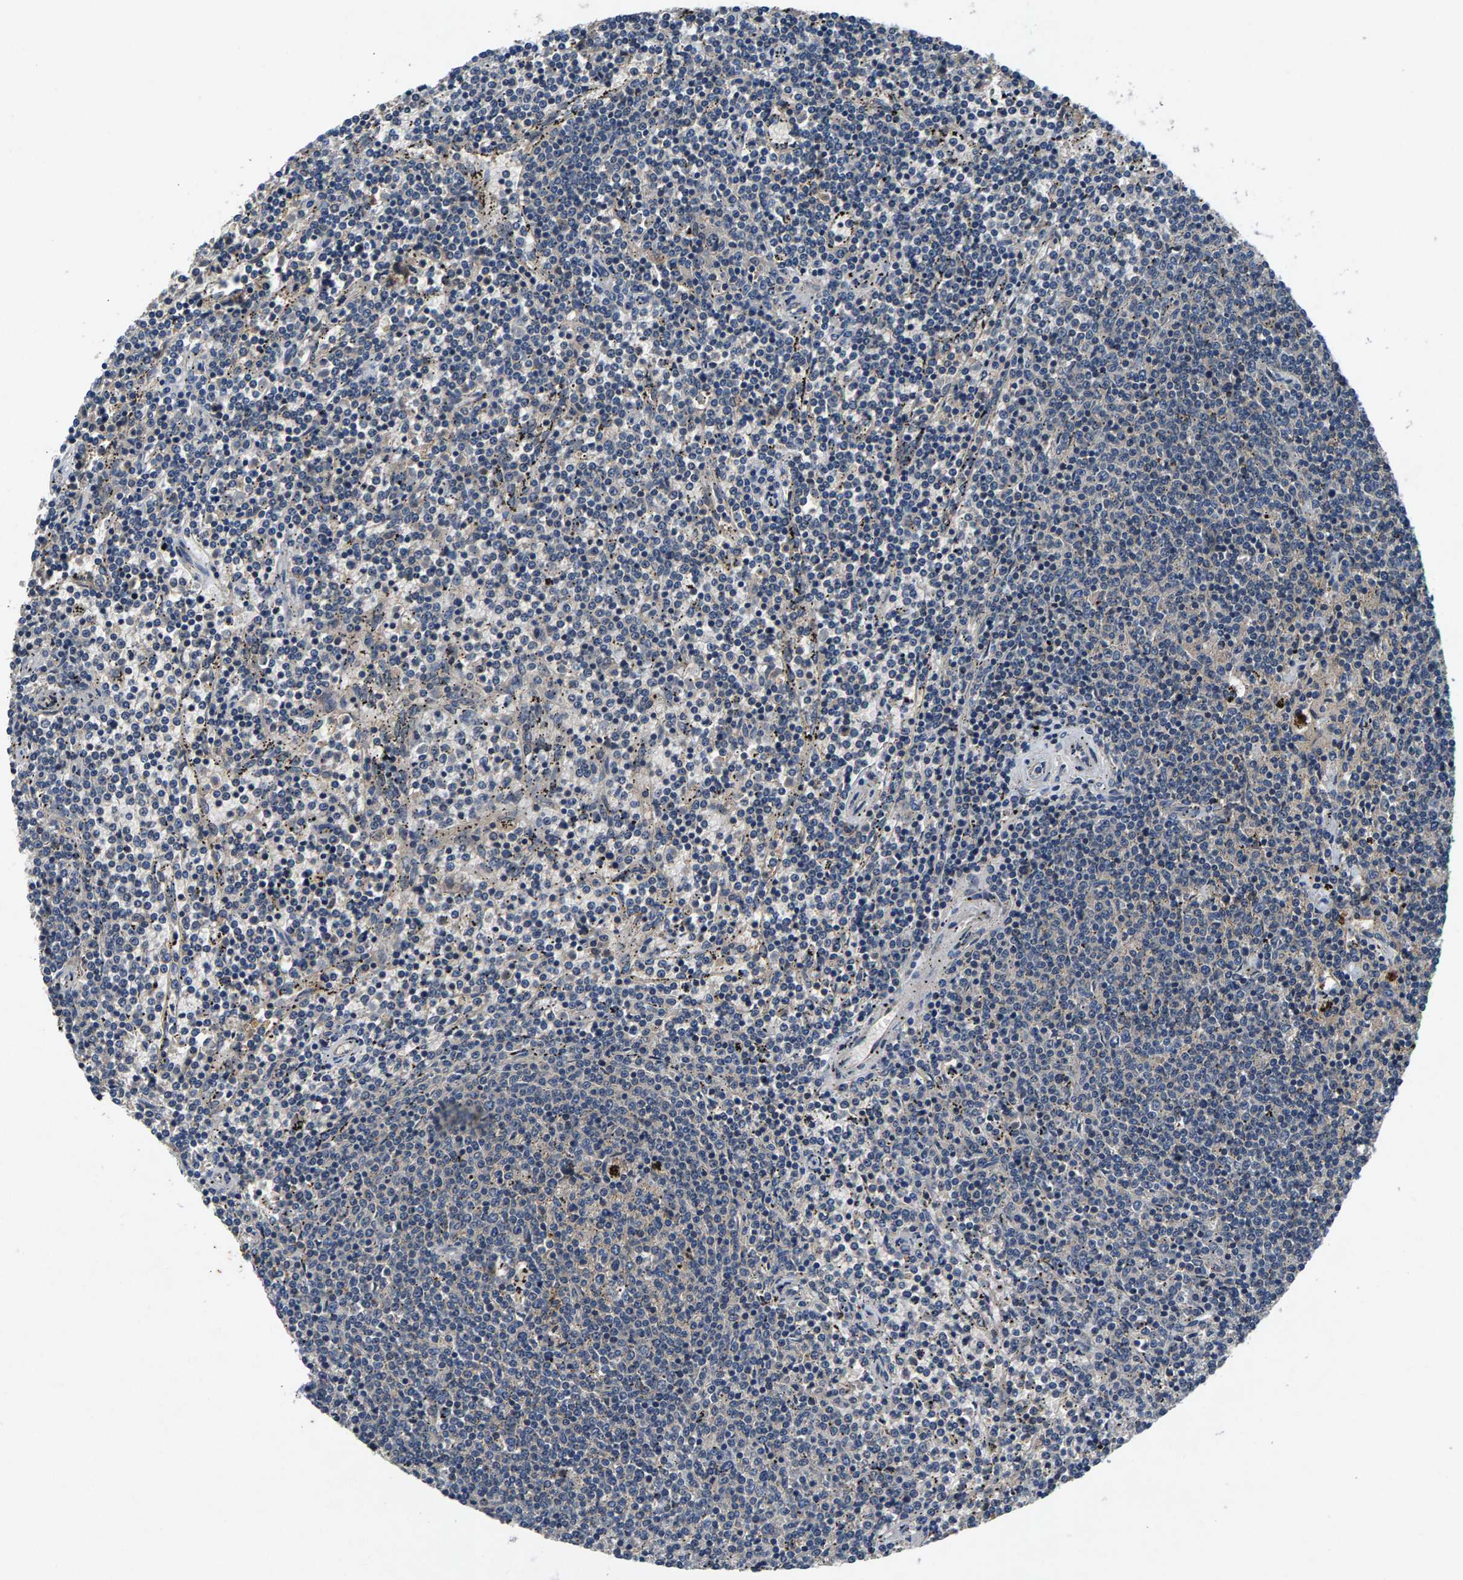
{"staining": {"intensity": "negative", "quantity": "none", "location": "none"}, "tissue": "lymphoma", "cell_type": "Tumor cells", "image_type": "cancer", "snomed": [{"axis": "morphology", "description": "Malignant lymphoma, non-Hodgkin's type, Low grade"}, {"axis": "topography", "description": "Spleen"}], "caption": "There is no significant expression in tumor cells of lymphoma.", "gene": "PRXL2C", "patient": {"sex": "female", "age": 50}}